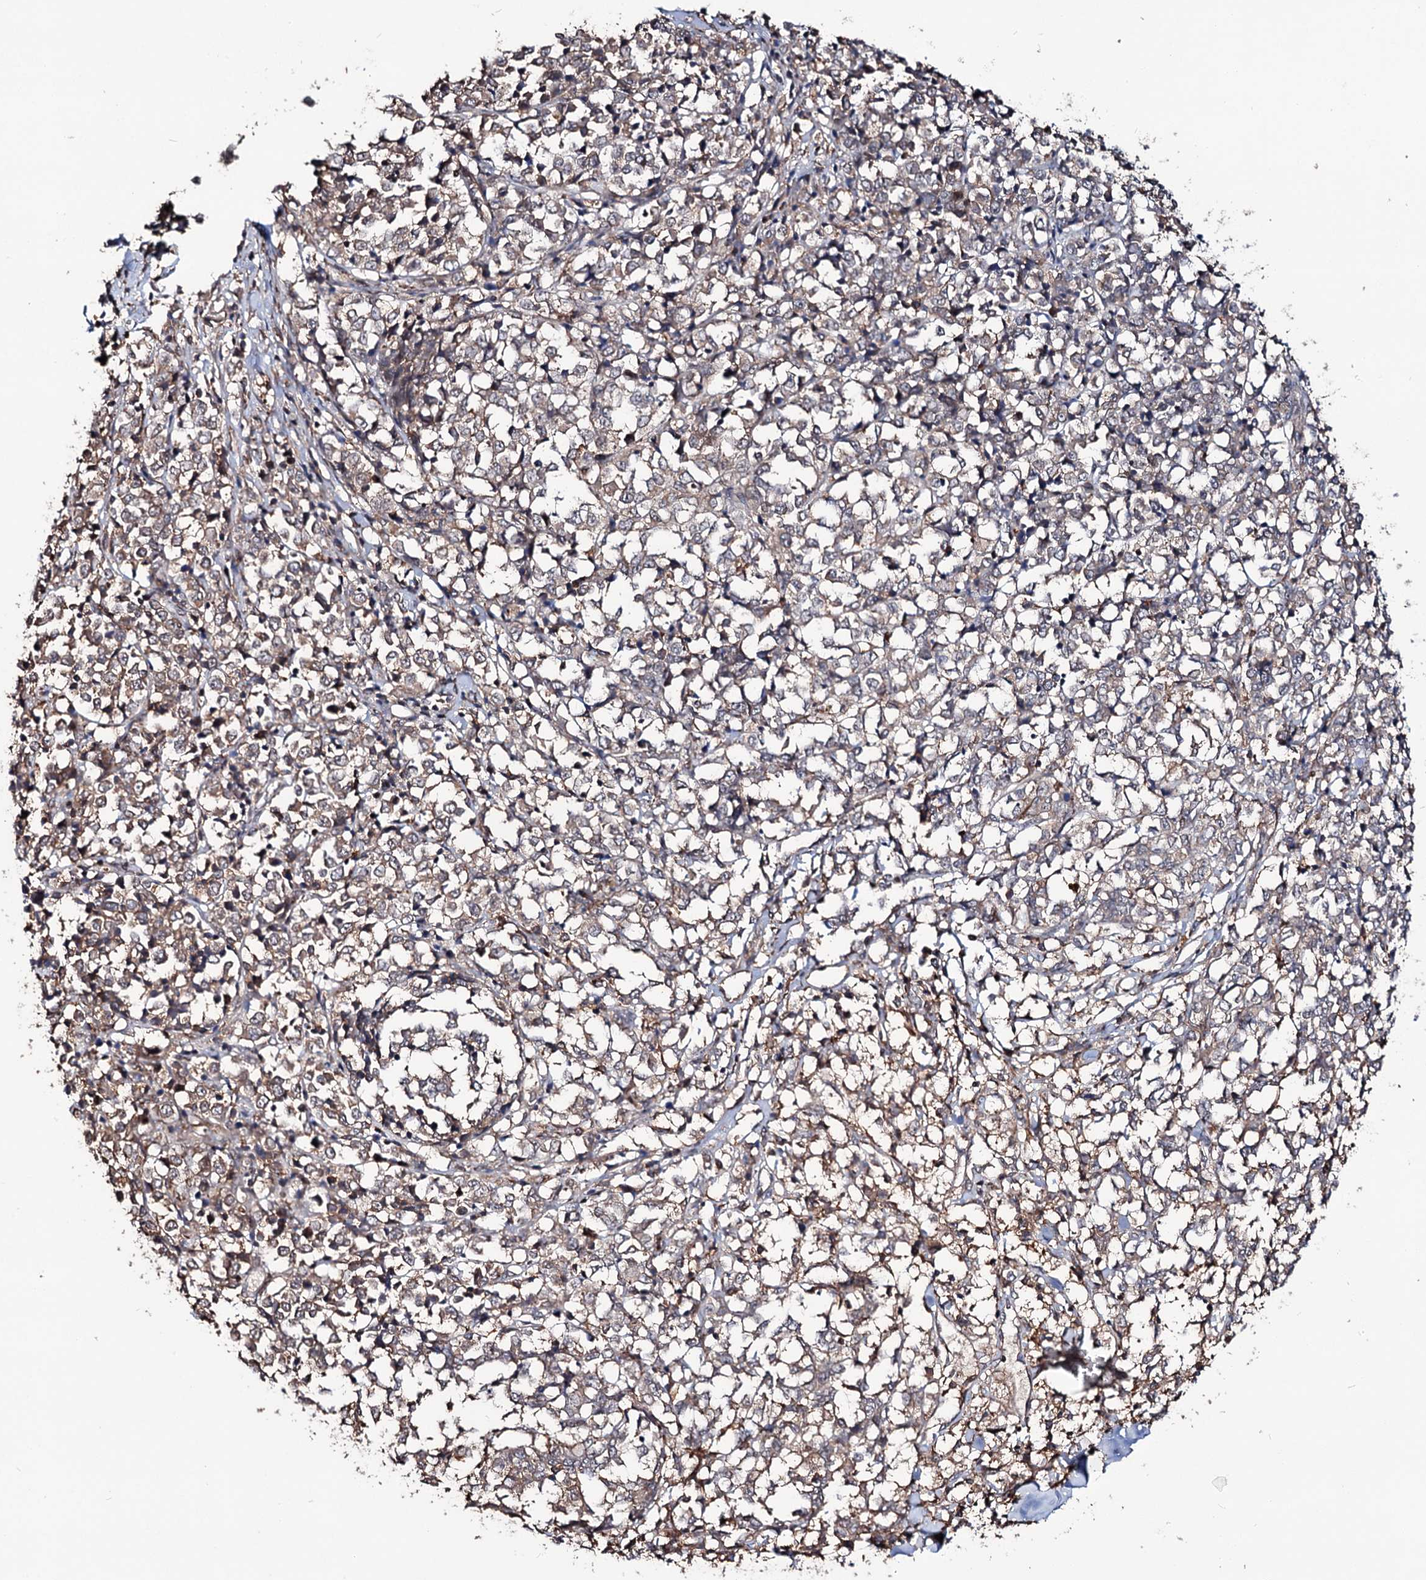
{"staining": {"intensity": "weak", "quantity": "<25%", "location": "cytoplasmic/membranous"}, "tissue": "melanoma", "cell_type": "Tumor cells", "image_type": "cancer", "snomed": [{"axis": "morphology", "description": "Malignant melanoma, NOS"}, {"axis": "topography", "description": "Skin"}], "caption": "Tumor cells are negative for brown protein staining in malignant melanoma.", "gene": "GRIP1", "patient": {"sex": "female", "age": 72}}